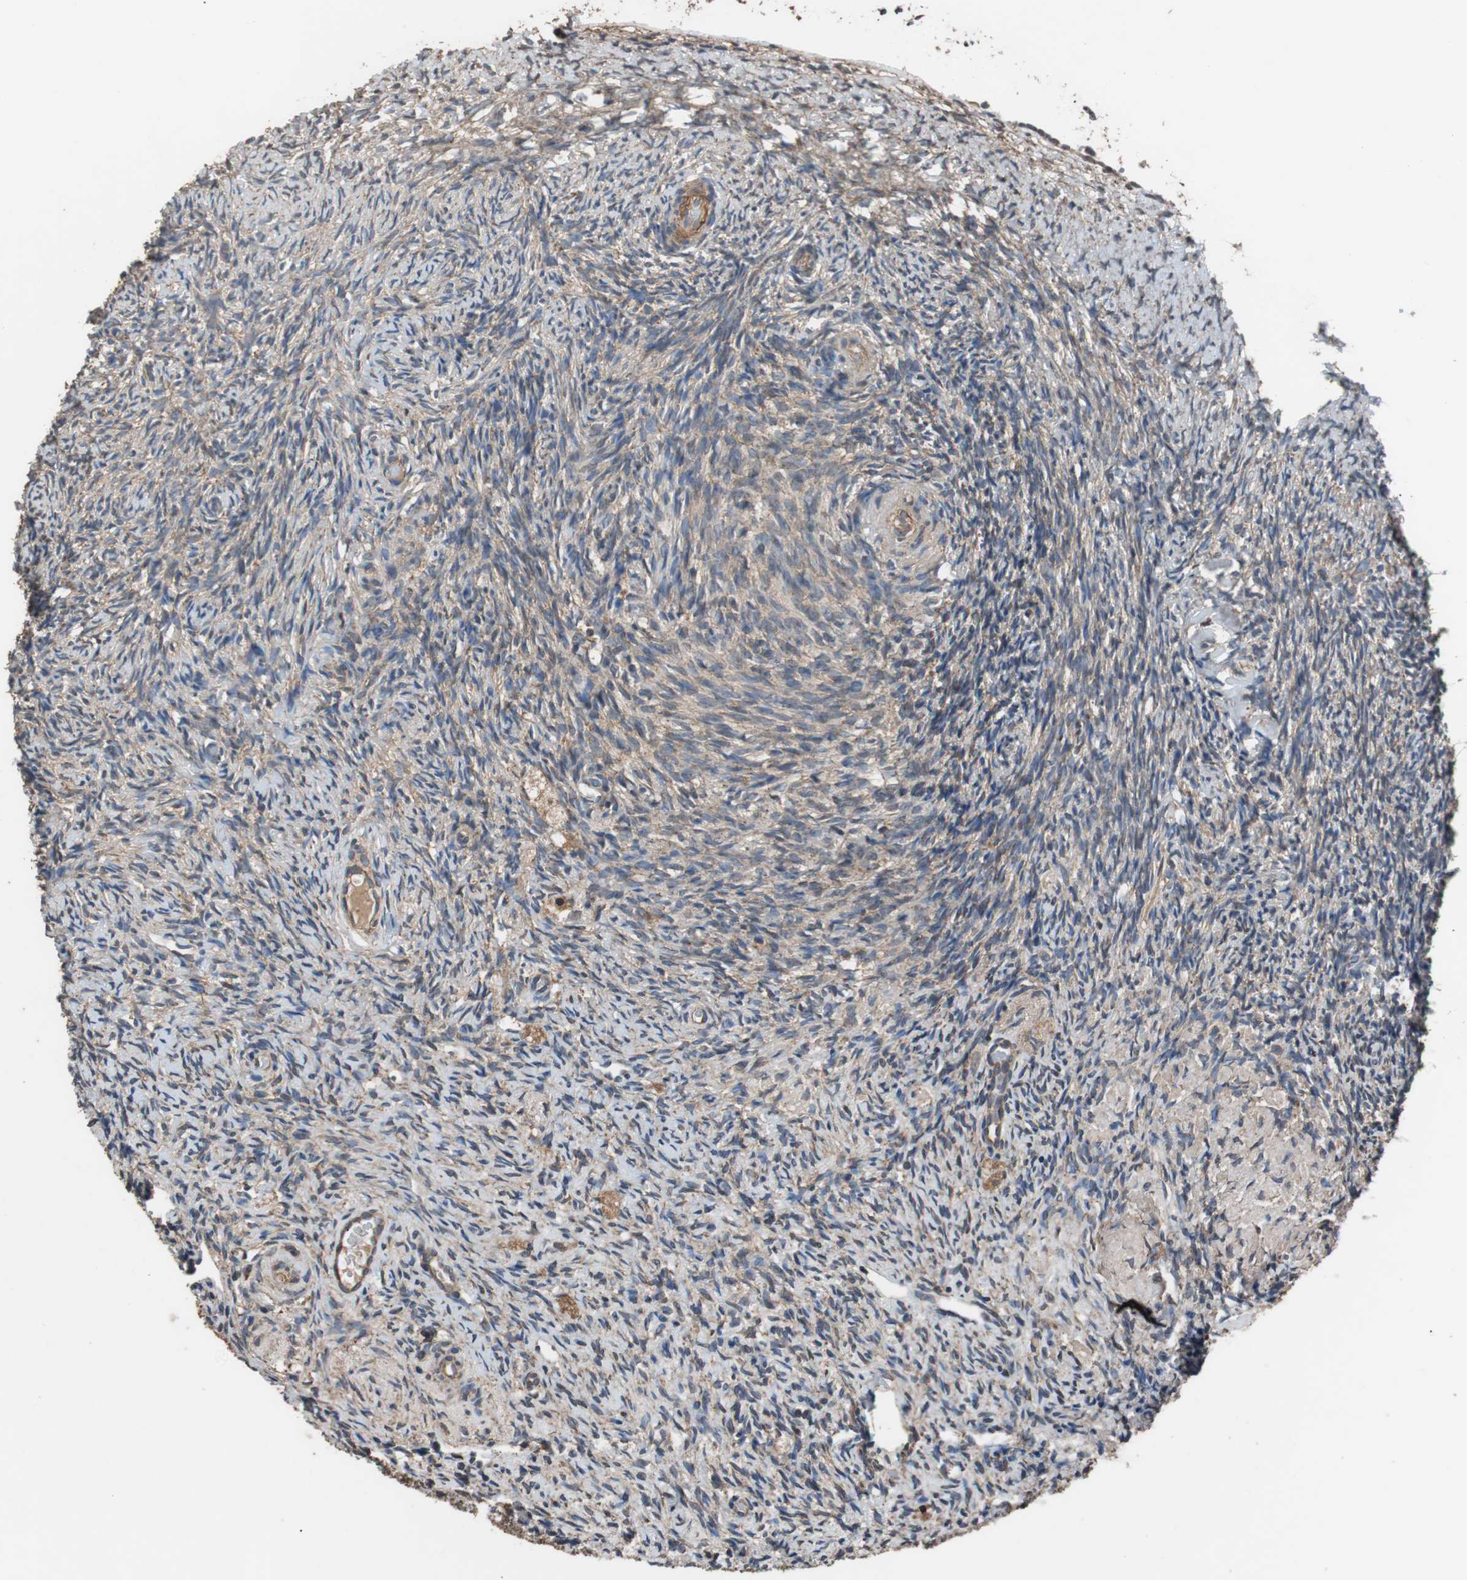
{"staining": {"intensity": "moderate", "quantity": ">75%", "location": "cytoplasmic/membranous"}, "tissue": "ovary", "cell_type": "Ovarian stroma cells", "image_type": "normal", "snomed": [{"axis": "morphology", "description": "Normal tissue, NOS"}, {"axis": "topography", "description": "Ovary"}], "caption": "Normal ovary shows moderate cytoplasmic/membranous staining in about >75% of ovarian stroma cells.", "gene": "PITRM1", "patient": {"sex": "female", "age": 60}}